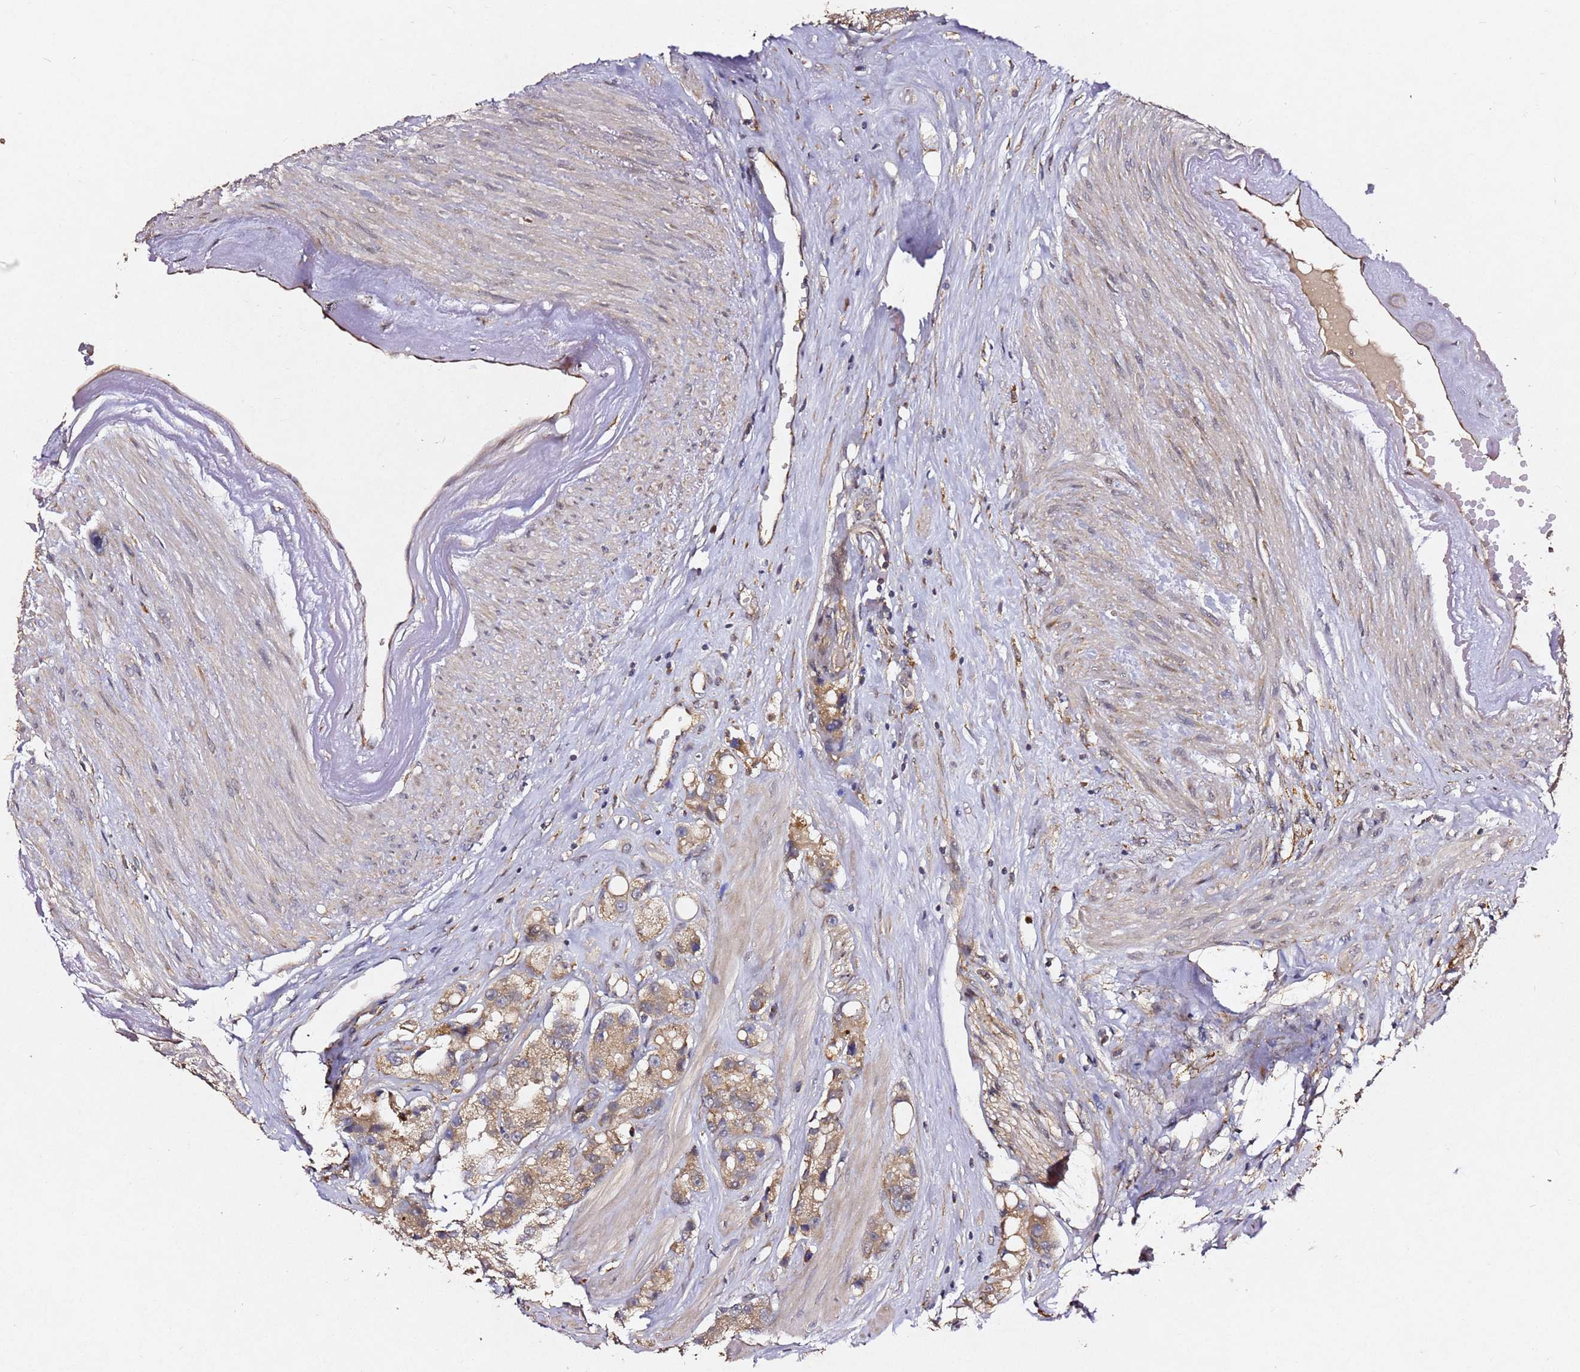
{"staining": {"intensity": "moderate", "quantity": ">75%", "location": "cytoplasmic/membranous"}, "tissue": "prostate cancer", "cell_type": "Tumor cells", "image_type": "cancer", "snomed": [{"axis": "morphology", "description": "Adenocarcinoma, High grade"}, {"axis": "topography", "description": "Prostate"}], "caption": "A brown stain labels moderate cytoplasmic/membranous positivity of a protein in adenocarcinoma (high-grade) (prostate) tumor cells.", "gene": "ALG11", "patient": {"sex": "male", "age": 74}}